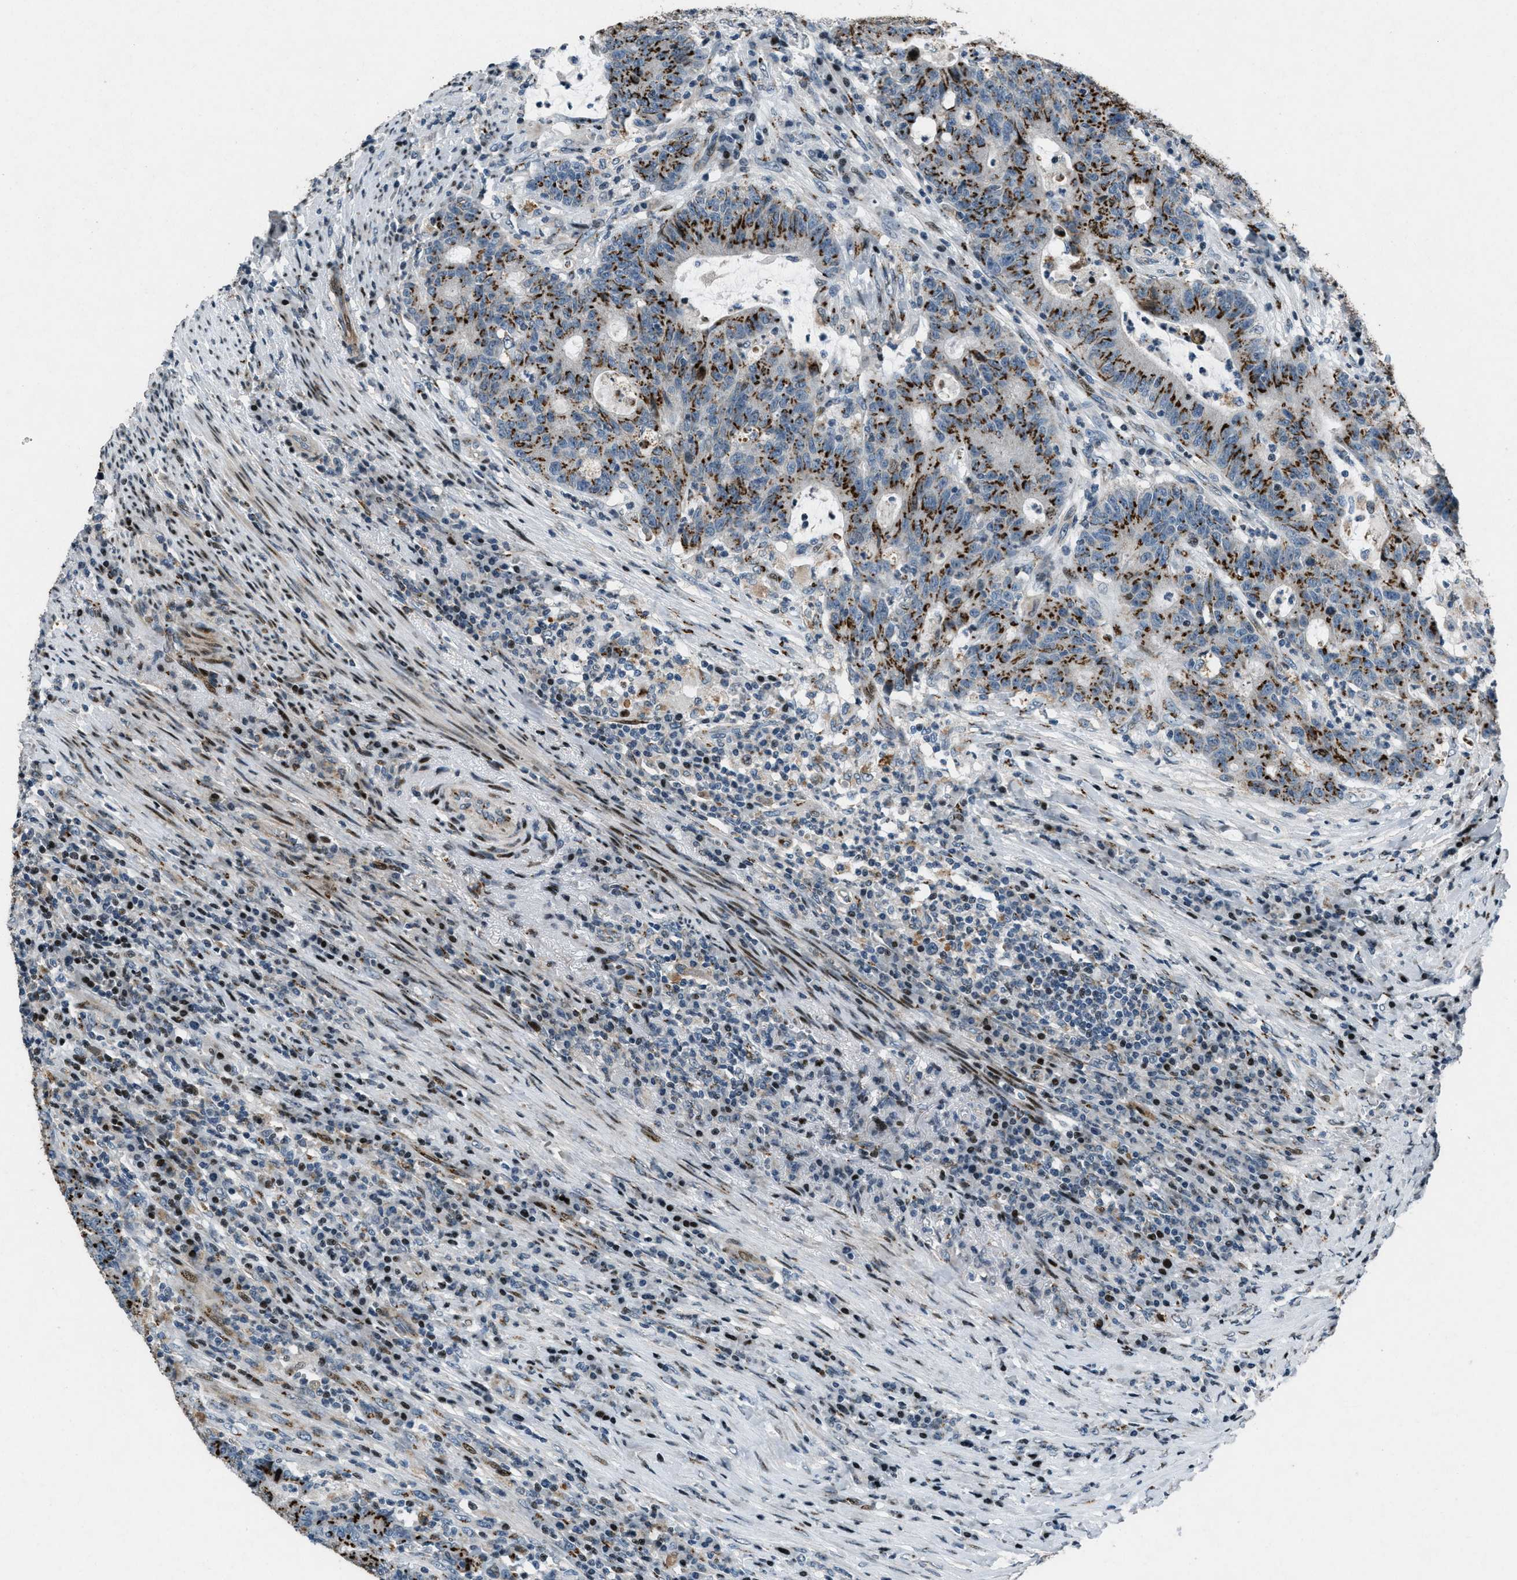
{"staining": {"intensity": "strong", "quantity": ">75%", "location": "cytoplasmic/membranous"}, "tissue": "colorectal cancer", "cell_type": "Tumor cells", "image_type": "cancer", "snomed": [{"axis": "morphology", "description": "Normal tissue, NOS"}, {"axis": "morphology", "description": "Adenocarcinoma, NOS"}, {"axis": "topography", "description": "Colon"}], "caption": "A high amount of strong cytoplasmic/membranous positivity is identified in approximately >75% of tumor cells in colorectal cancer (adenocarcinoma) tissue. The protein of interest is shown in brown color, while the nuclei are stained blue.", "gene": "GPC6", "patient": {"sex": "female", "age": 75}}